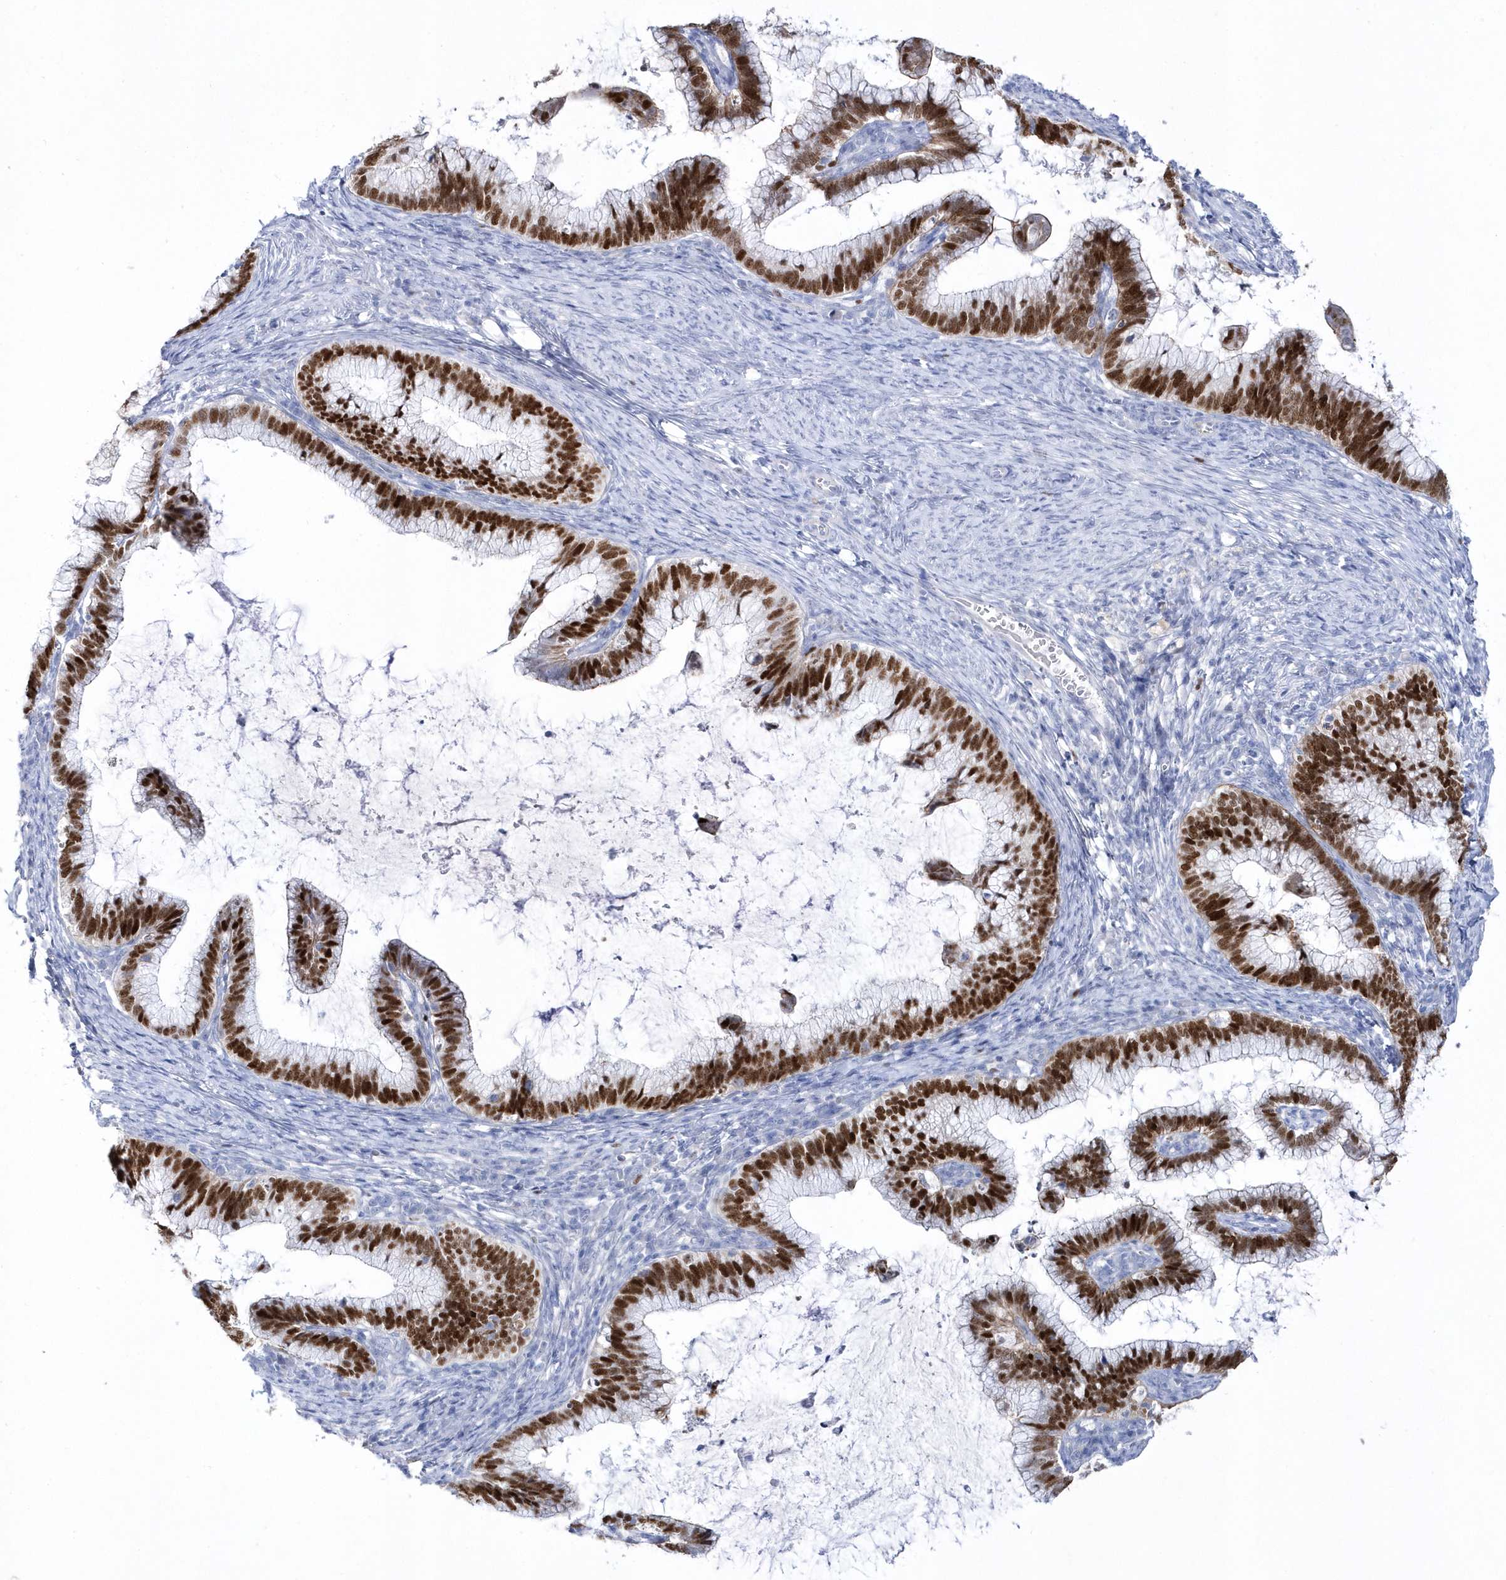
{"staining": {"intensity": "strong", "quantity": ">75%", "location": "nuclear"}, "tissue": "cervical cancer", "cell_type": "Tumor cells", "image_type": "cancer", "snomed": [{"axis": "morphology", "description": "Adenocarcinoma, NOS"}, {"axis": "topography", "description": "Cervix"}], "caption": "Immunohistochemical staining of cervical adenocarcinoma reveals strong nuclear protein positivity in approximately >75% of tumor cells.", "gene": "TMCO6", "patient": {"sex": "female", "age": 36}}